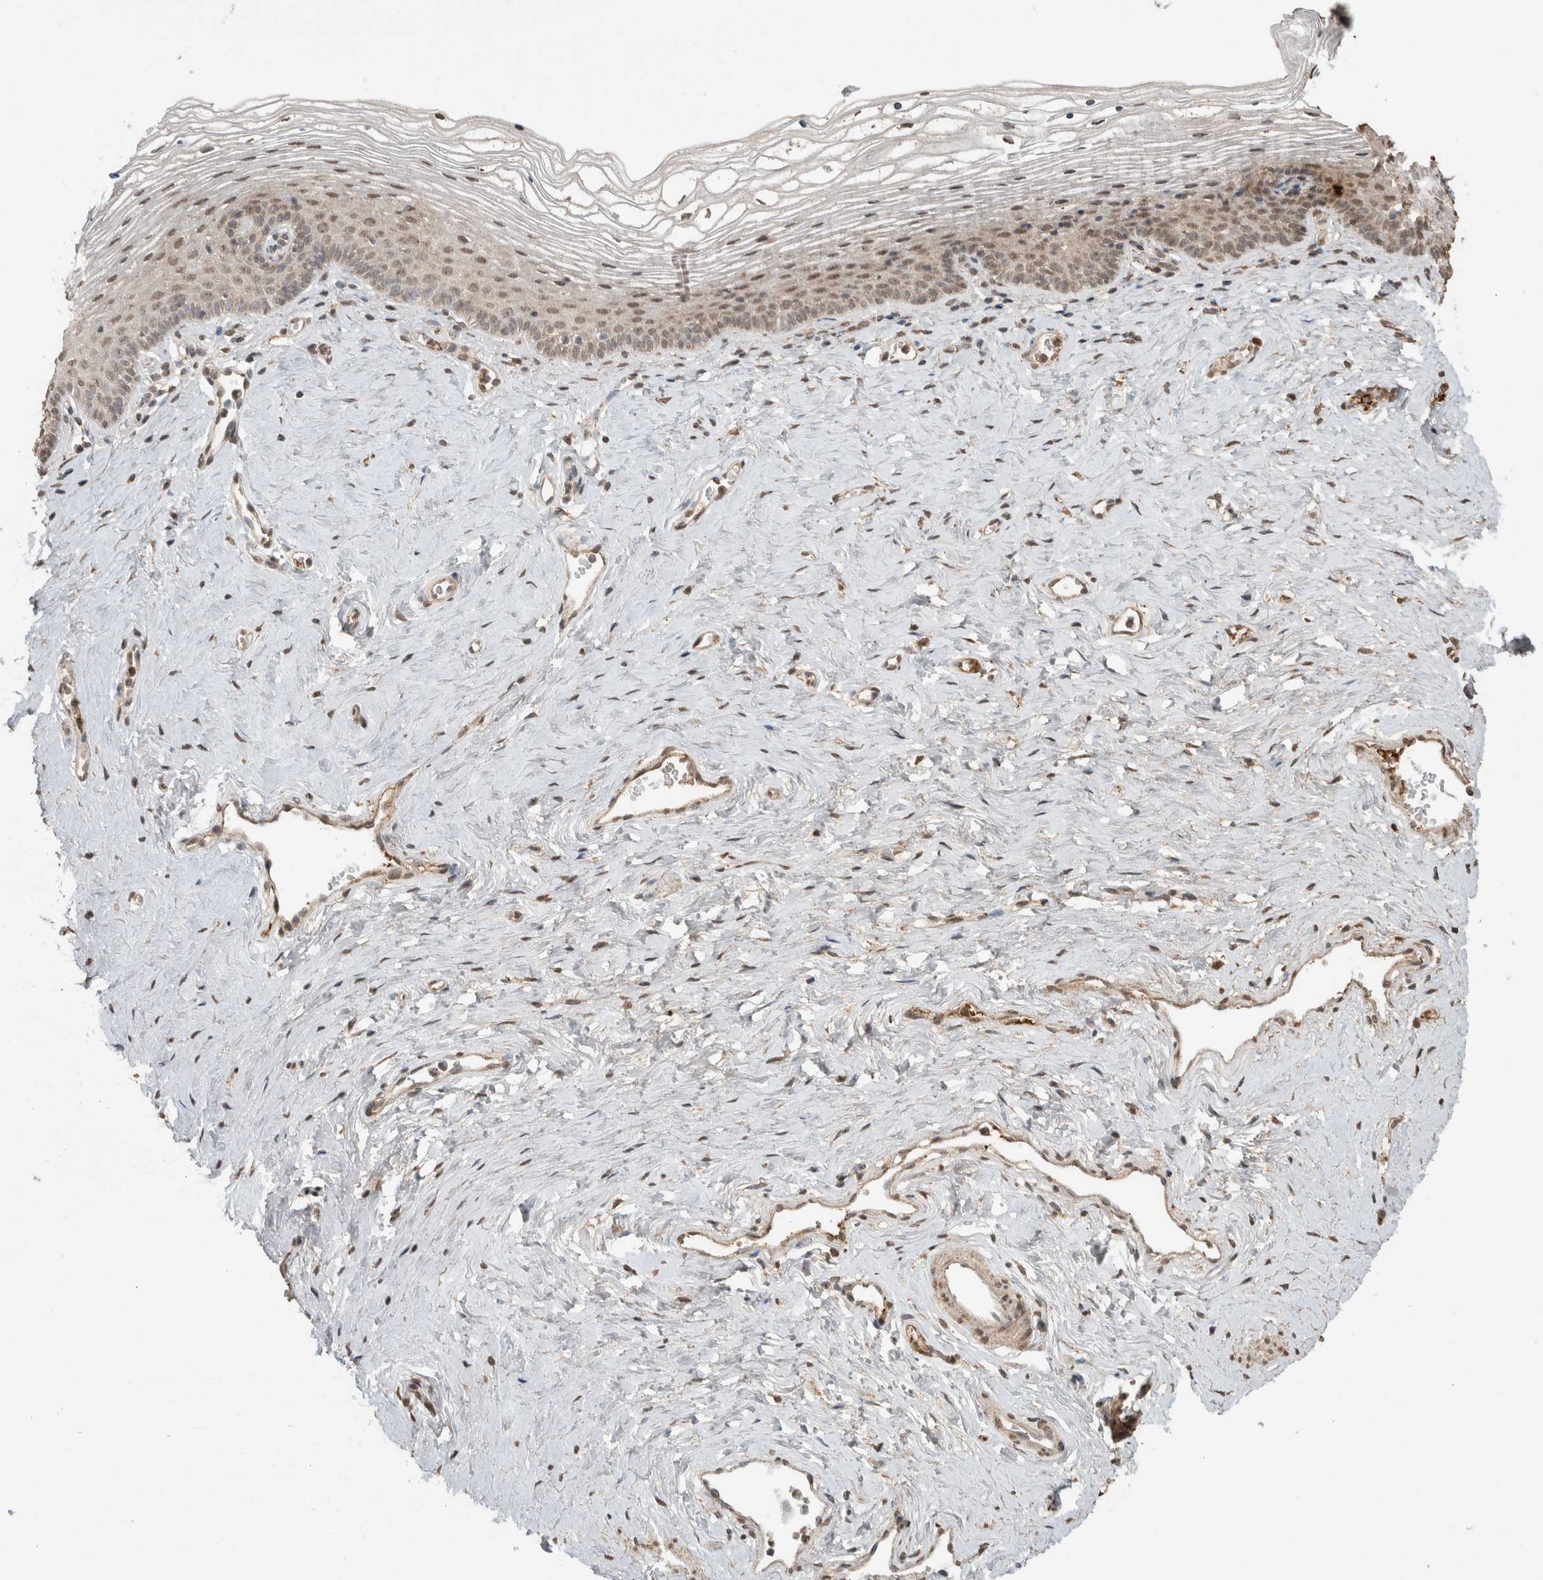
{"staining": {"intensity": "moderate", "quantity": "25%-75%", "location": "cytoplasmic/membranous,nuclear"}, "tissue": "vagina", "cell_type": "Squamous epithelial cells", "image_type": "normal", "snomed": [{"axis": "morphology", "description": "Normal tissue, NOS"}, {"axis": "topography", "description": "Vagina"}], "caption": "Moderate cytoplasmic/membranous,nuclear protein staining is seen in approximately 25%-75% of squamous epithelial cells in vagina. Ihc stains the protein in brown and the nuclei are stained blue.", "gene": "FAM3A", "patient": {"sex": "female", "age": 32}}